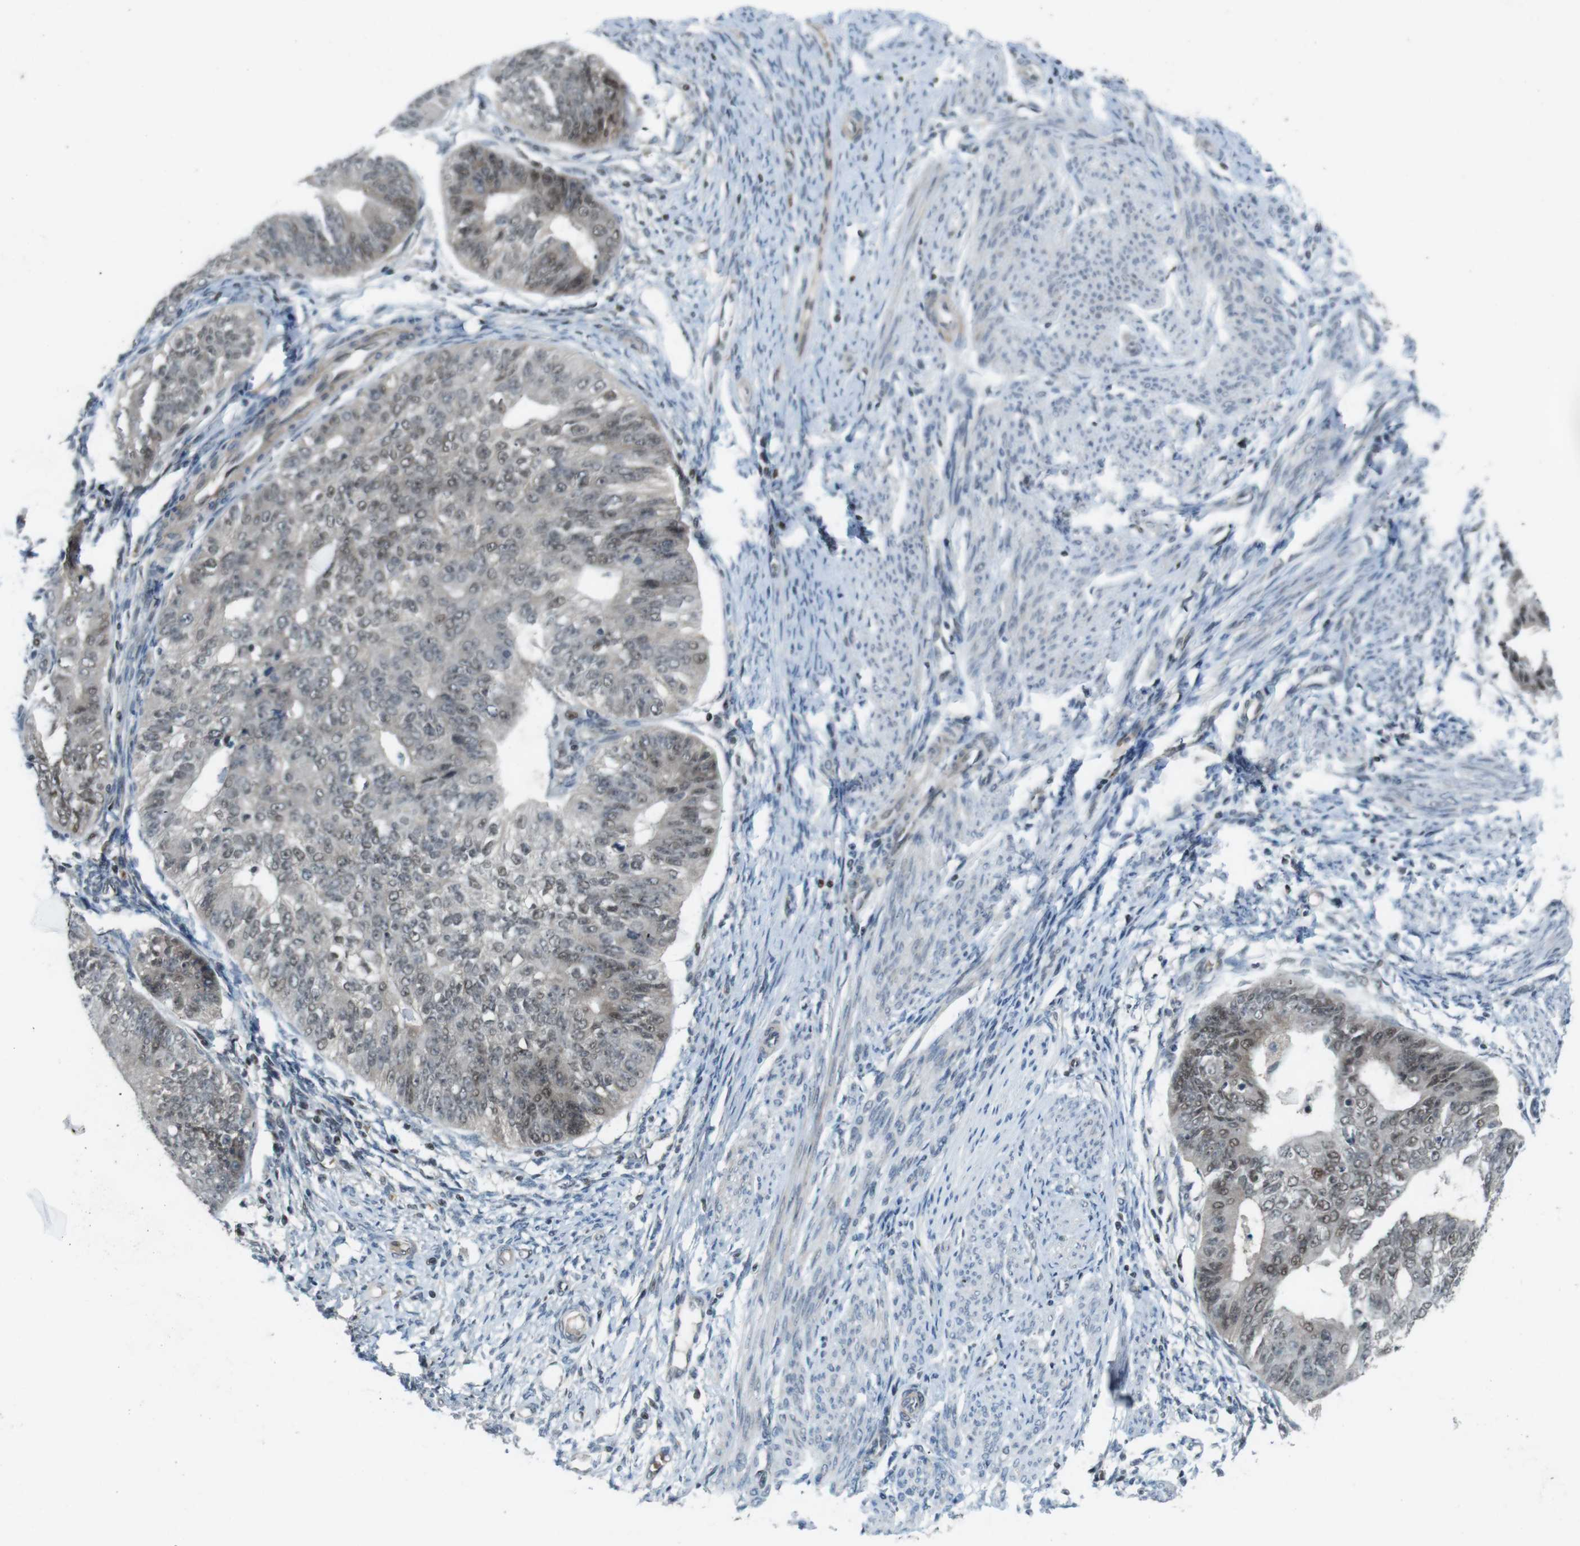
{"staining": {"intensity": "moderate", "quantity": ">75%", "location": "cytoplasmic/membranous,nuclear"}, "tissue": "endometrial cancer", "cell_type": "Tumor cells", "image_type": "cancer", "snomed": [{"axis": "morphology", "description": "Adenocarcinoma, NOS"}, {"axis": "topography", "description": "Endometrium"}], "caption": "Protein analysis of endometrial cancer tissue reveals moderate cytoplasmic/membranous and nuclear staining in about >75% of tumor cells. The staining is performed using DAB brown chromogen to label protein expression. The nuclei are counter-stained blue using hematoxylin.", "gene": "MAPKAPK5", "patient": {"sex": "female", "age": 32}}